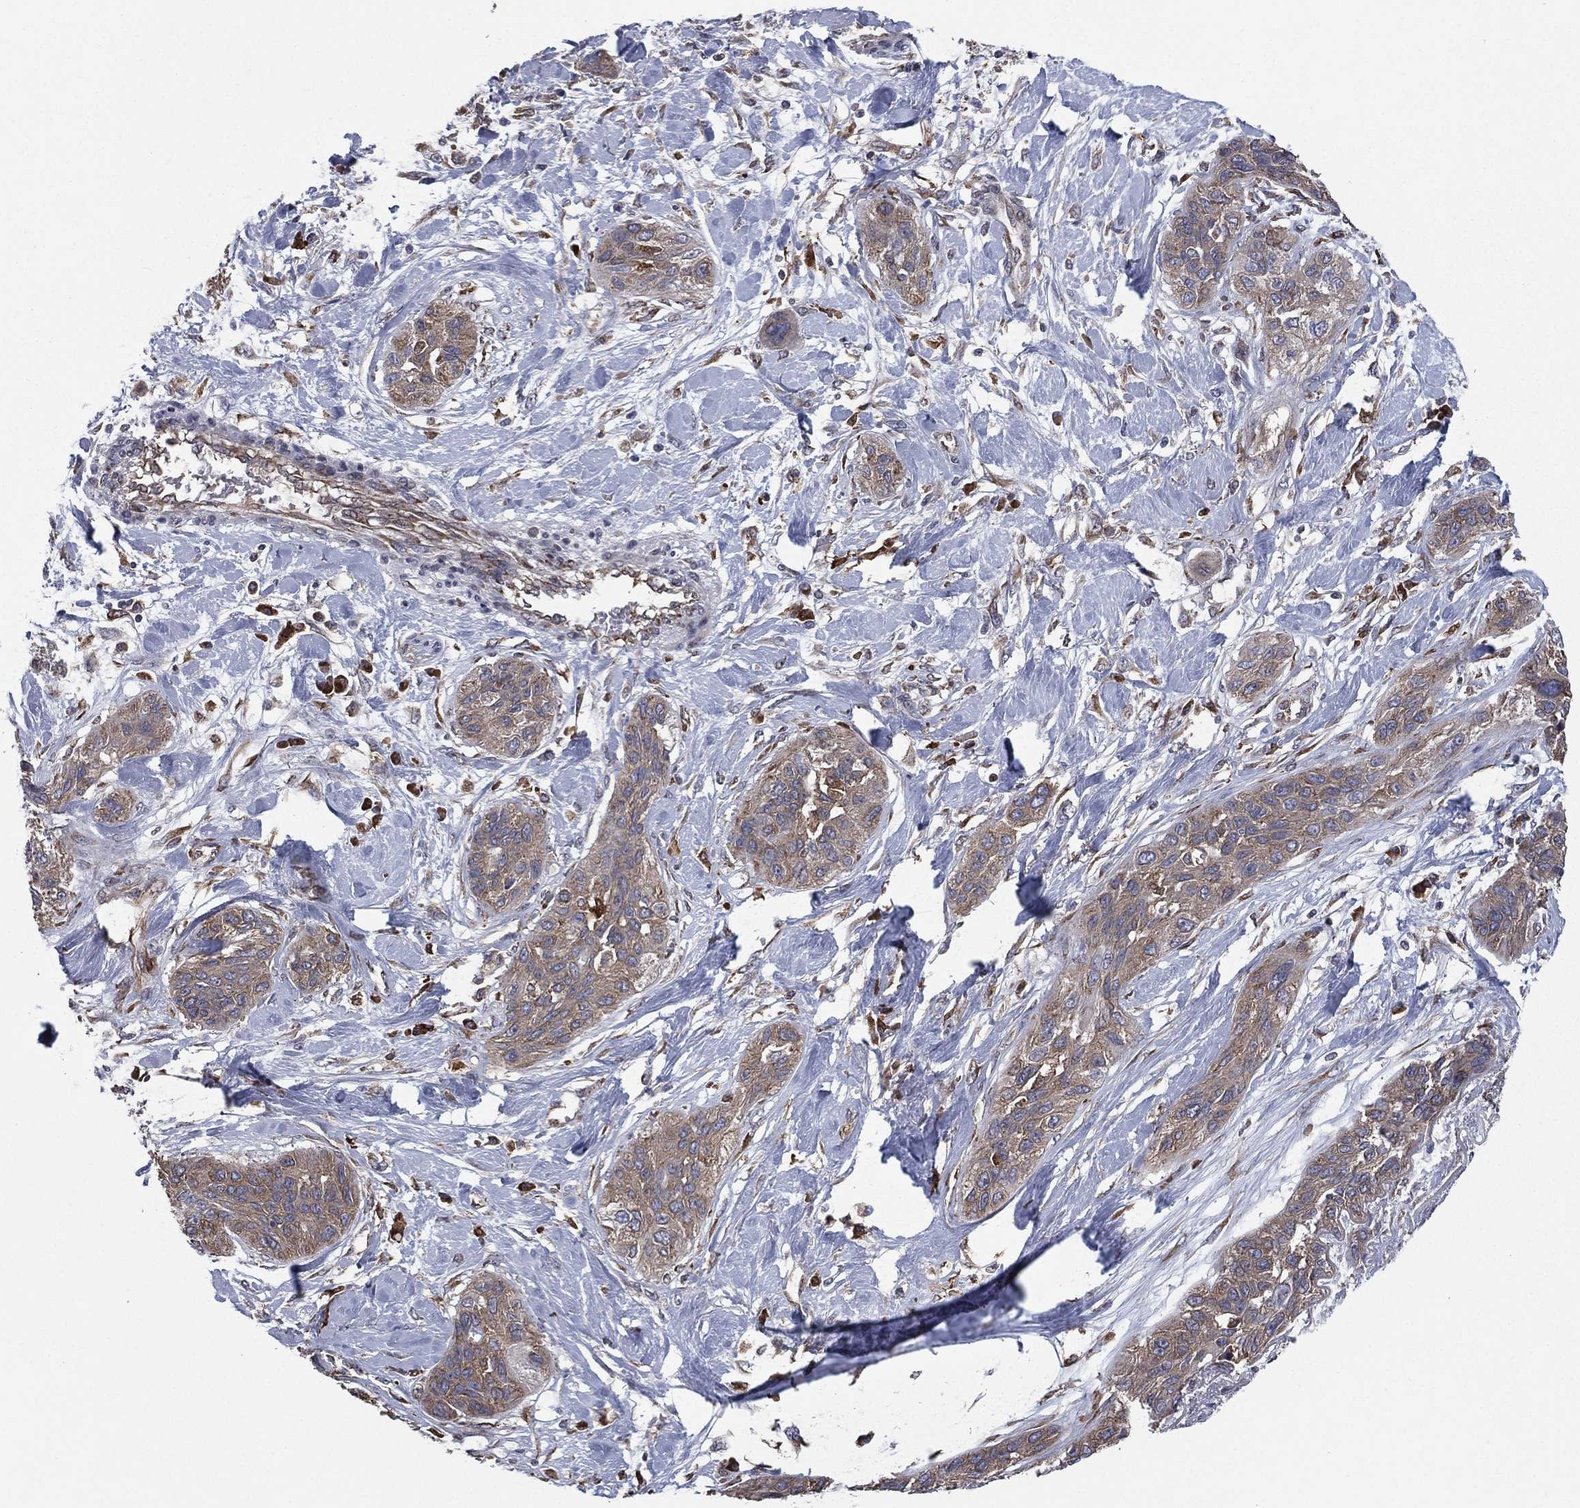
{"staining": {"intensity": "weak", "quantity": "<25%", "location": "cytoplasmic/membranous"}, "tissue": "lung cancer", "cell_type": "Tumor cells", "image_type": "cancer", "snomed": [{"axis": "morphology", "description": "Squamous cell carcinoma, NOS"}, {"axis": "topography", "description": "Lung"}], "caption": "High magnification brightfield microscopy of lung squamous cell carcinoma stained with DAB (3,3'-diaminobenzidine) (brown) and counterstained with hematoxylin (blue): tumor cells show no significant positivity.", "gene": "C2orf76", "patient": {"sex": "female", "age": 70}}